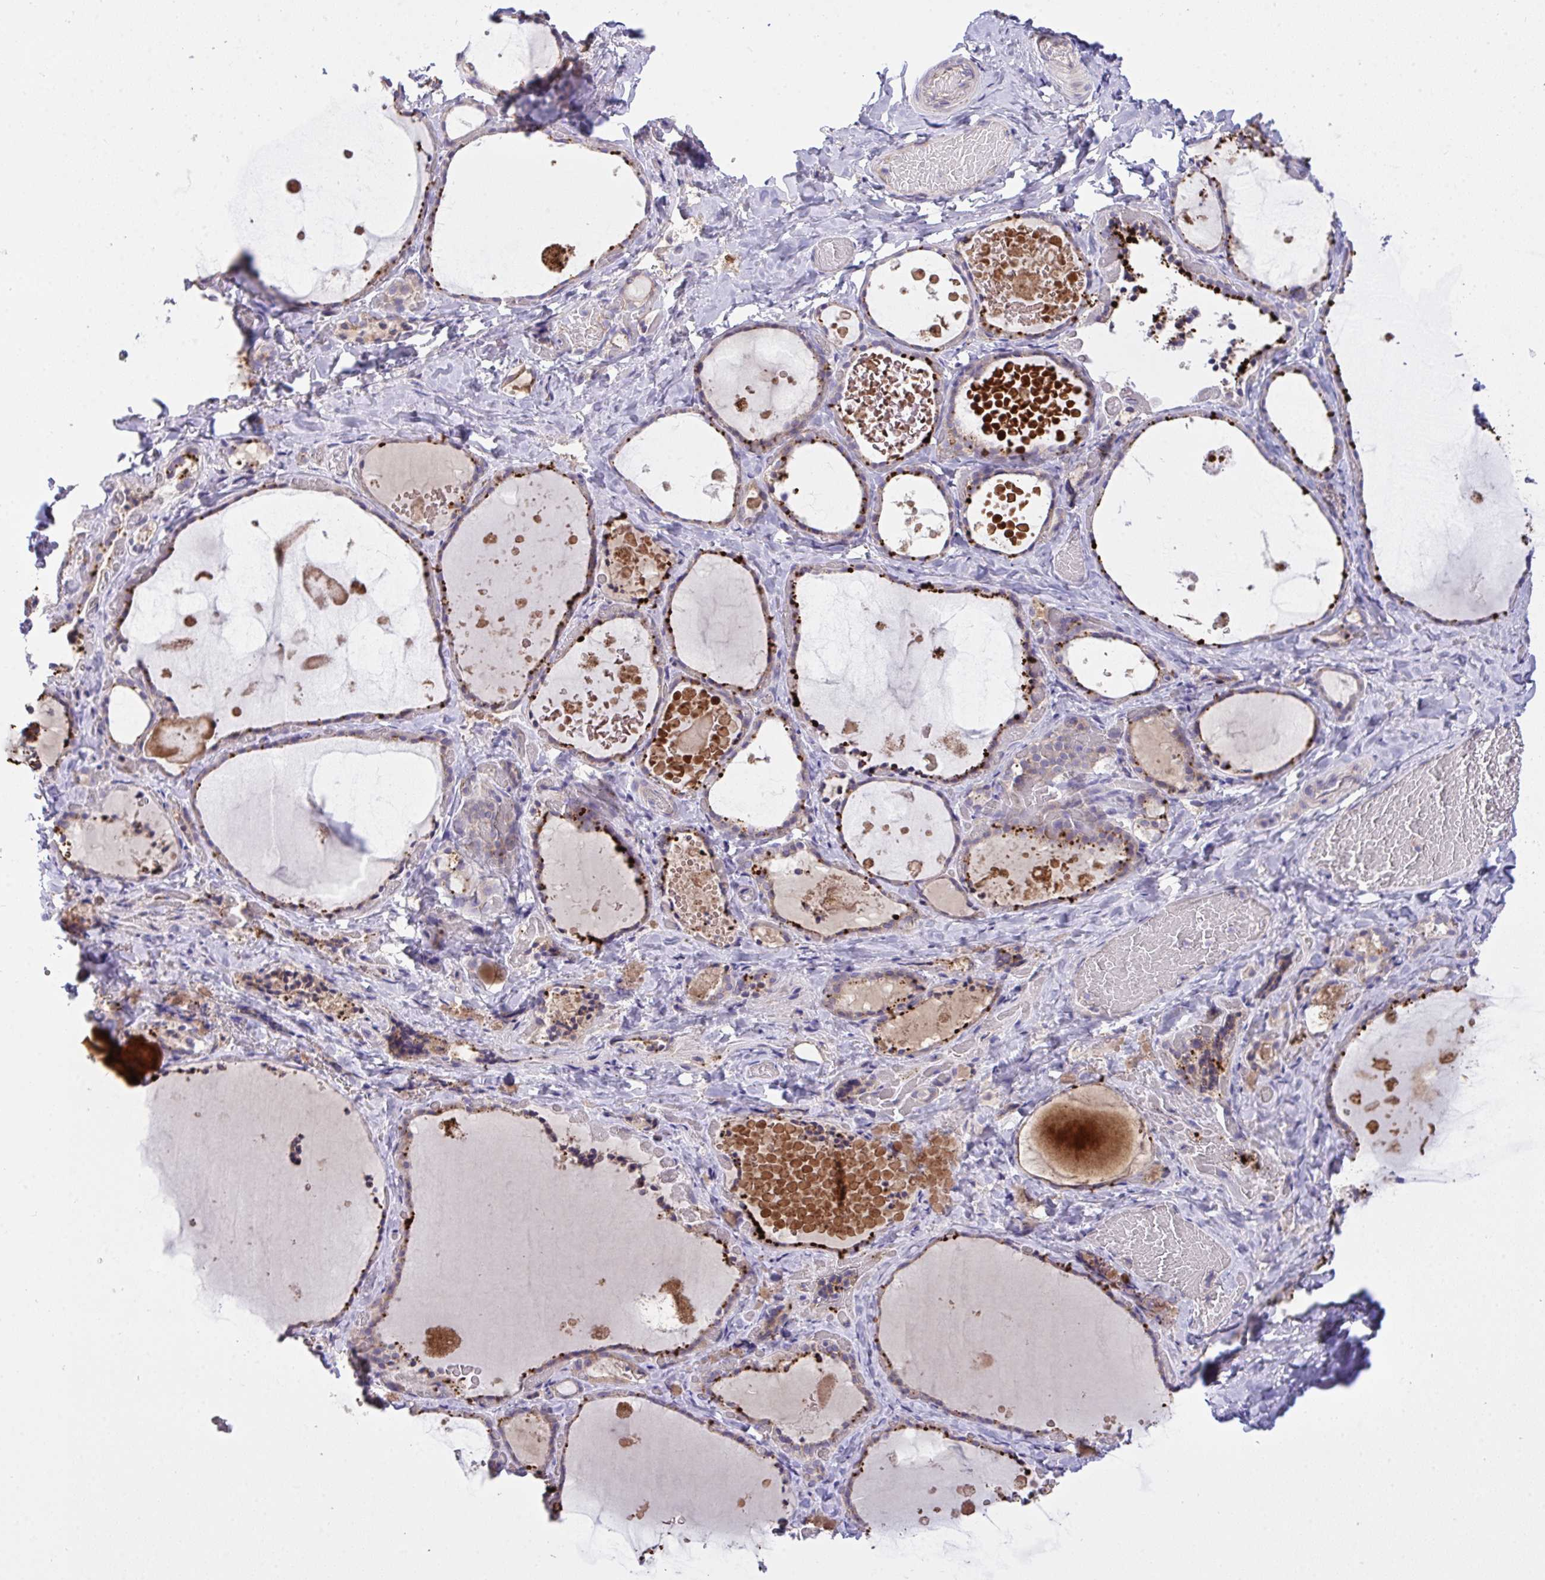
{"staining": {"intensity": "strong", "quantity": "<25%", "location": "cytoplasmic/membranous"}, "tissue": "thyroid gland", "cell_type": "Glandular cells", "image_type": "normal", "snomed": [{"axis": "morphology", "description": "Normal tissue, NOS"}, {"axis": "topography", "description": "Thyroid gland"}], "caption": "Immunohistochemistry (IHC) micrograph of unremarkable thyroid gland: human thyroid gland stained using IHC reveals medium levels of strong protein expression localized specifically in the cytoplasmic/membranous of glandular cells, appearing as a cytoplasmic/membranous brown color.", "gene": "ZNF581", "patient": {"sex": "female", "age": 56}}